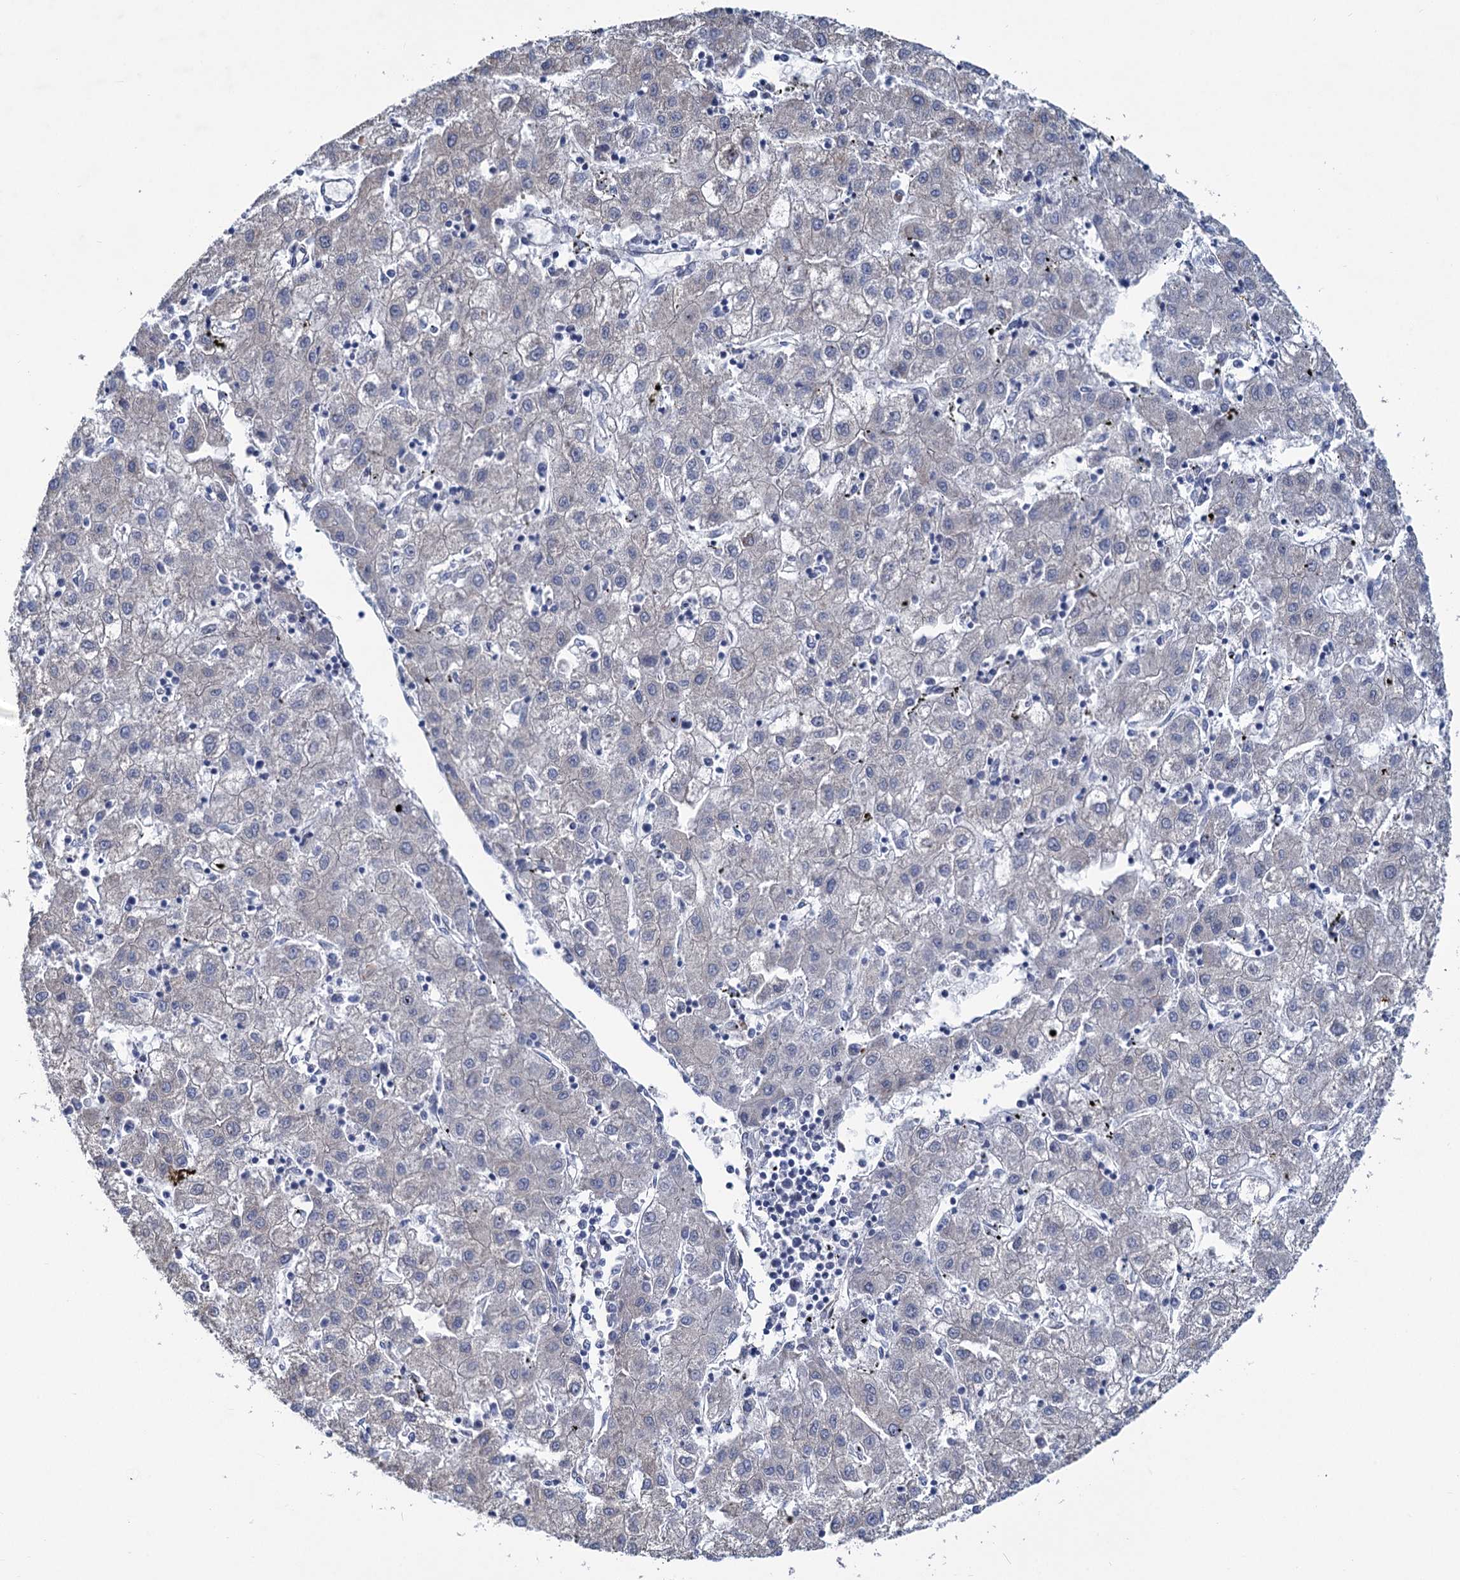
{"staining": {"intensity": "negative", "quantity": "none", "location": "none"}, "tissue": "liver cancer", "cell_type": "Tumor cells", "image_type": "cancer", "snomed": [{"axis": "morphology", "description": "Carcinoma, Hepatocellular, NOS"}, {"axis": "topography", "description": "Liver"}], "caption": "Tumor cells show no significant expression in liver cancer (hepatocellular carcinoma).", "gene": "PRSS35", "patient": {"sex": "male", "age": 72}}